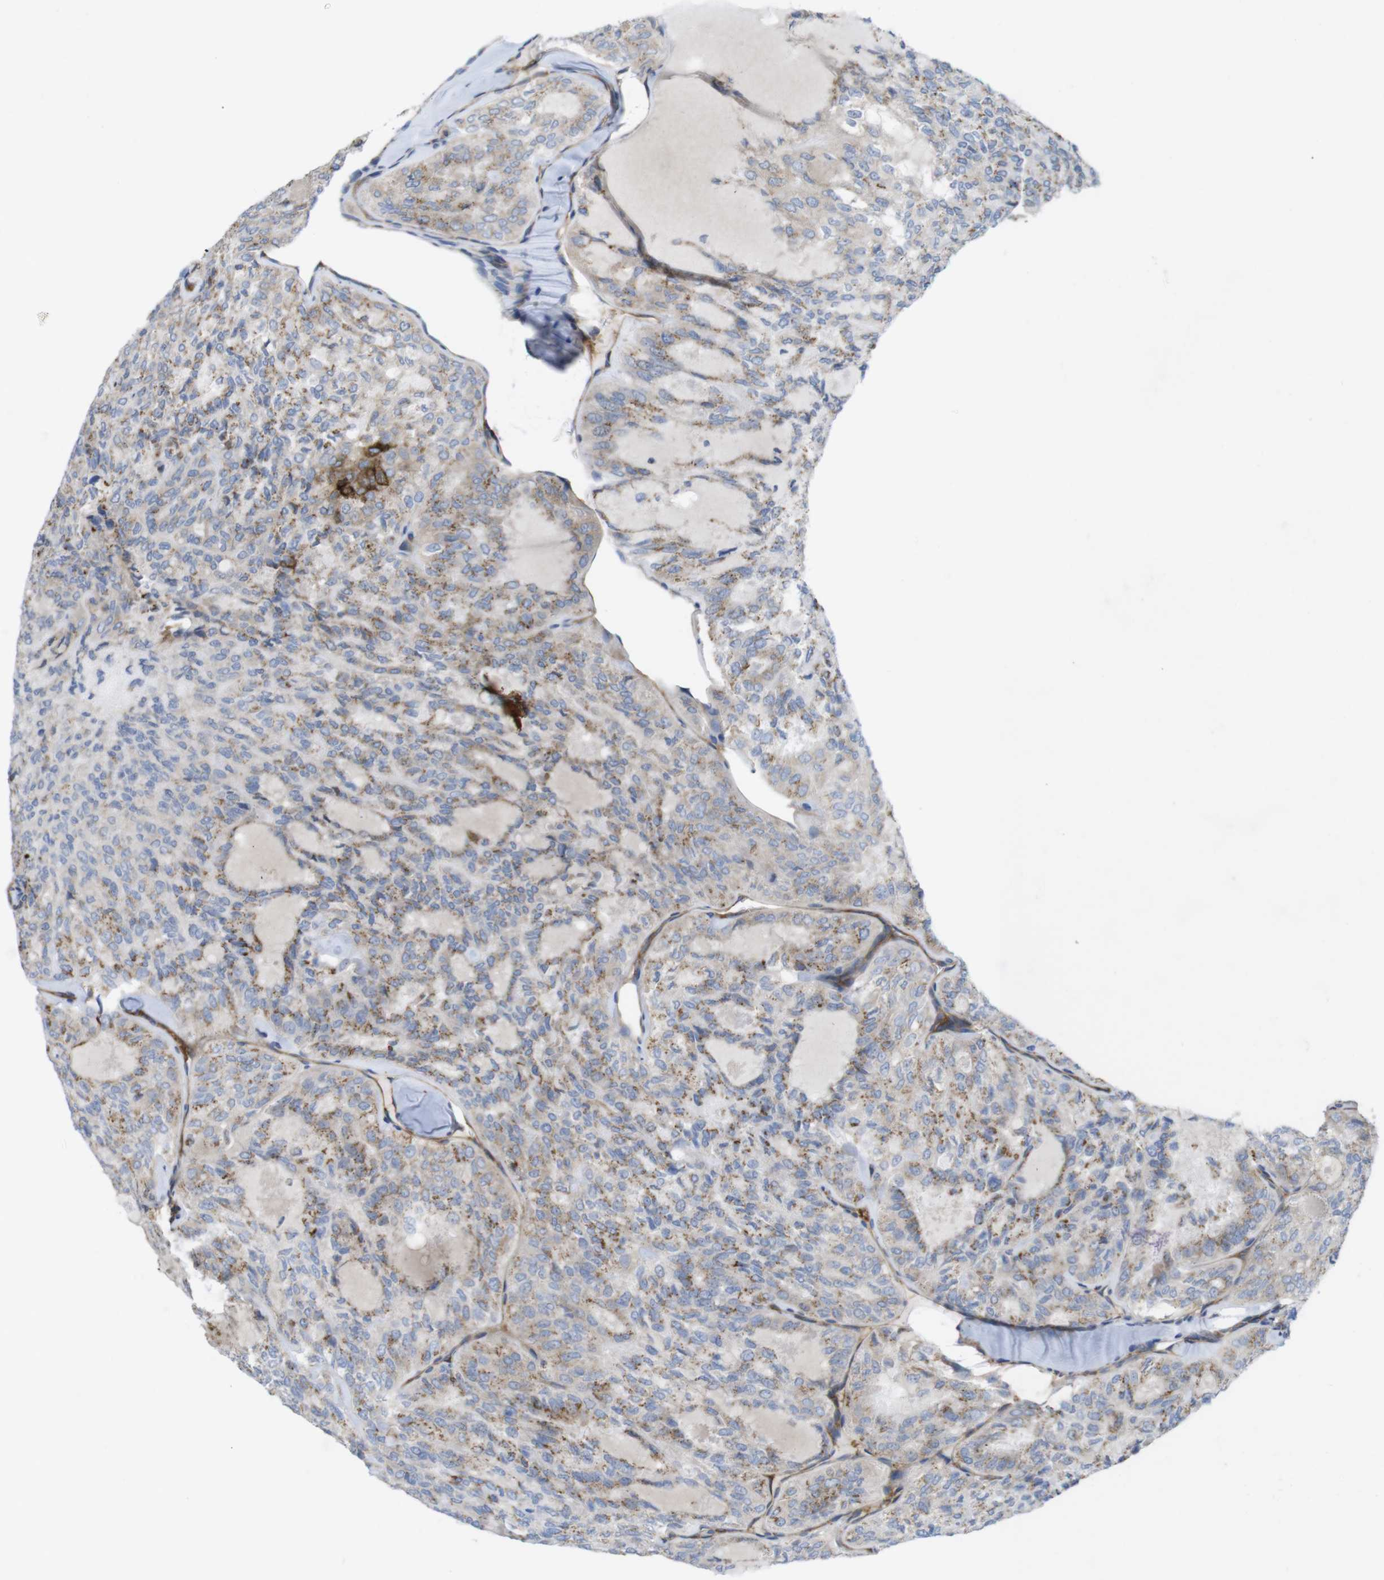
{"staining": {"intensity": "moderate", "quantity": "25%-75%", "location": "cytoplasmic/membranous"}, "tissue": "thyroid cancer", "cell_type": "Tumor cells", "image_type": "cancer", "snomed": [{"axis": "morphology", "description": "Follicular adenoma carcinoma, NOS"}, {"axis": "topography", "description": "Thyroid gland"}], "caption": "A medium amount of moderate cytoplasmic/membranous staining is appreciated in about 25%-75% of tumor cells in thyroid cancer (follicular adenoma carcinoma) tissue.", "gene": "CCR6", "patient": {"sex": "male", "age": 75}}